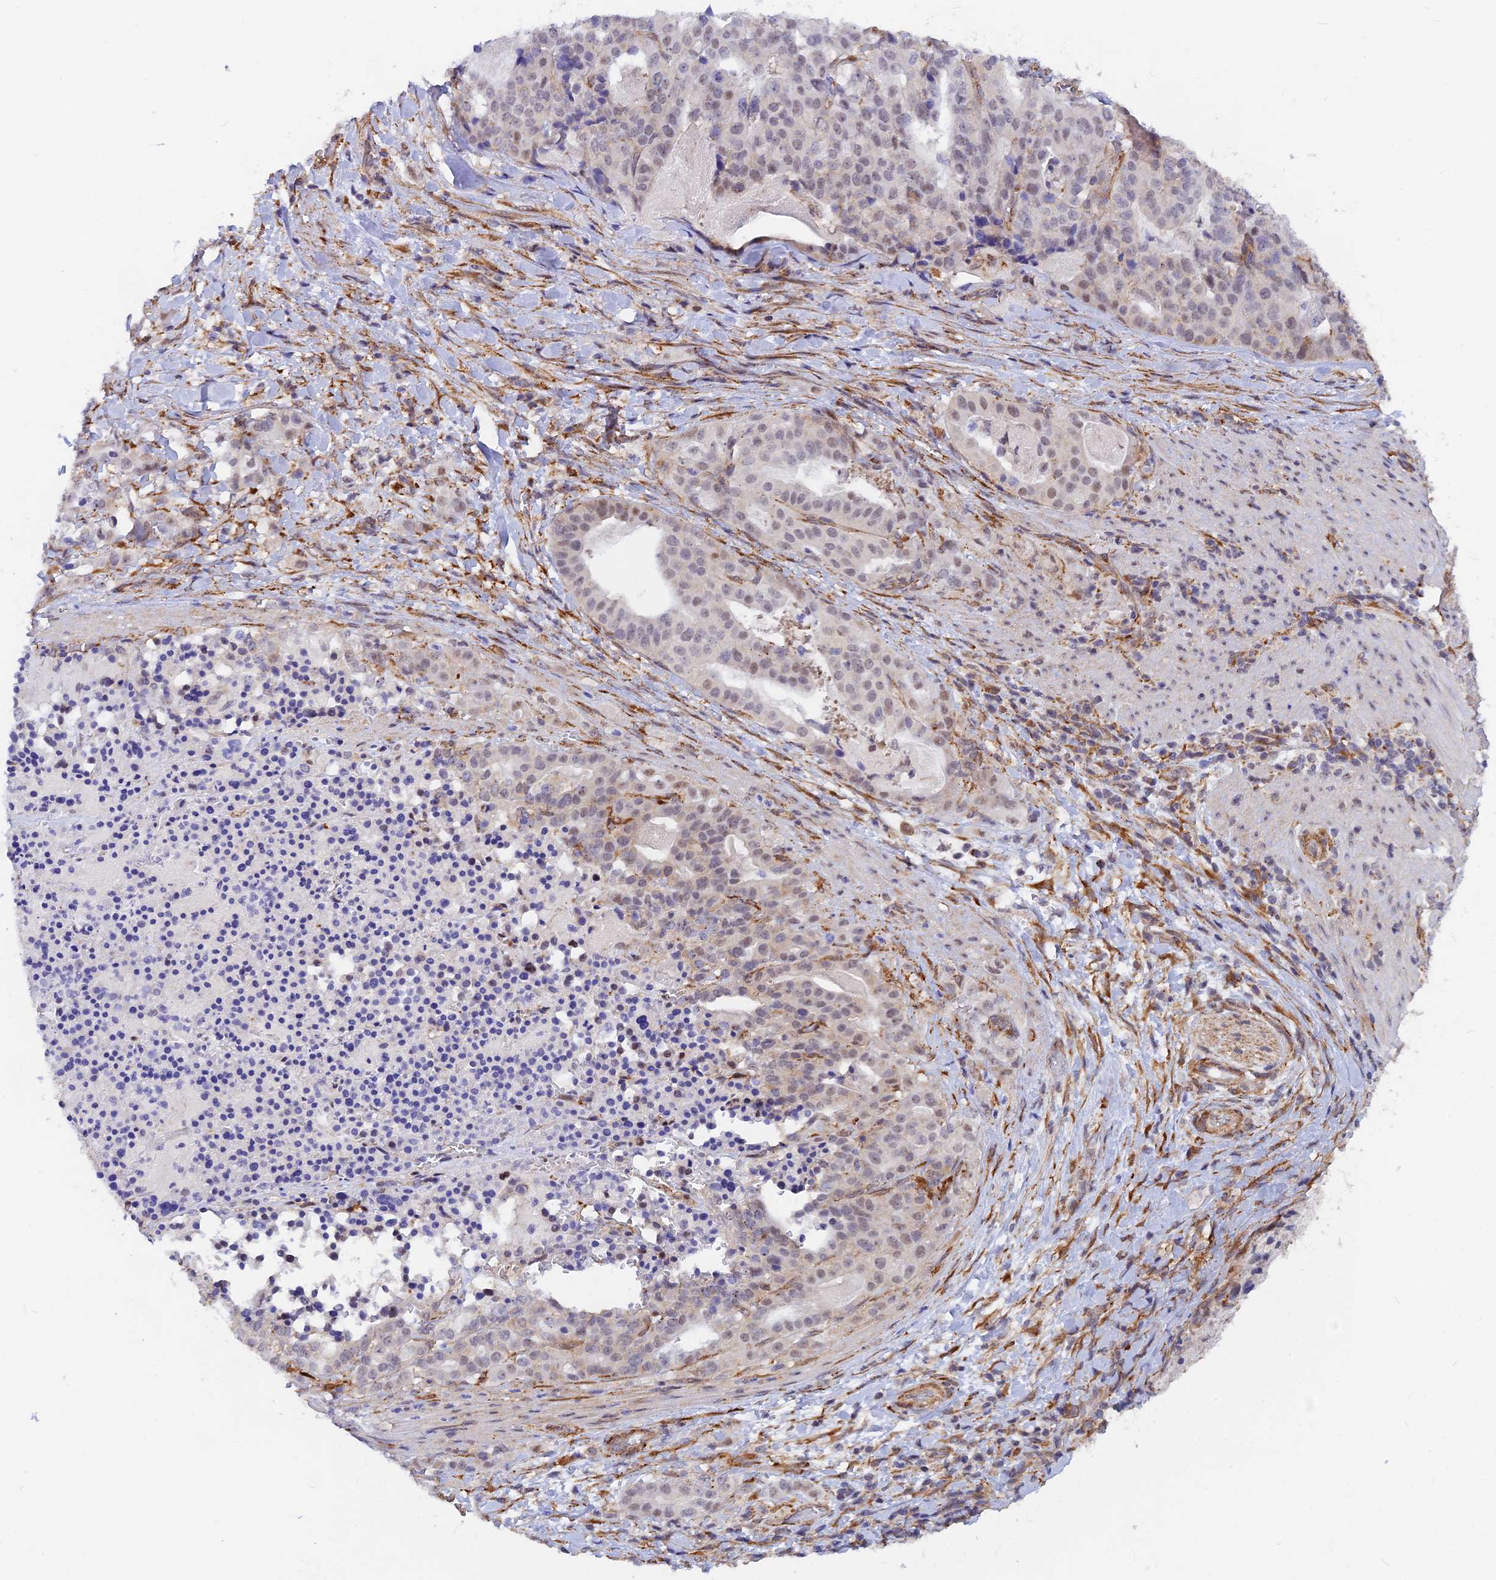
{"staining": {"intensity": "weak", "quantity": "<25%", "location": "nuclear"}, "tissue": "stomach cancer", "cell_type": "Tumor cells", "image_type": "cancer", "snomed": [{"axis": "morphology", "description": "Adenocarcinoma, NOS"}, {"axis": "topography", "description": "Stomach"}], "caption": "Histopathology image shows no protein expression in tumor cells of stomach adenocarcinoma tissue.", "gene": "VSTM2L", "patient": {"sex": "male", "age": 48}}